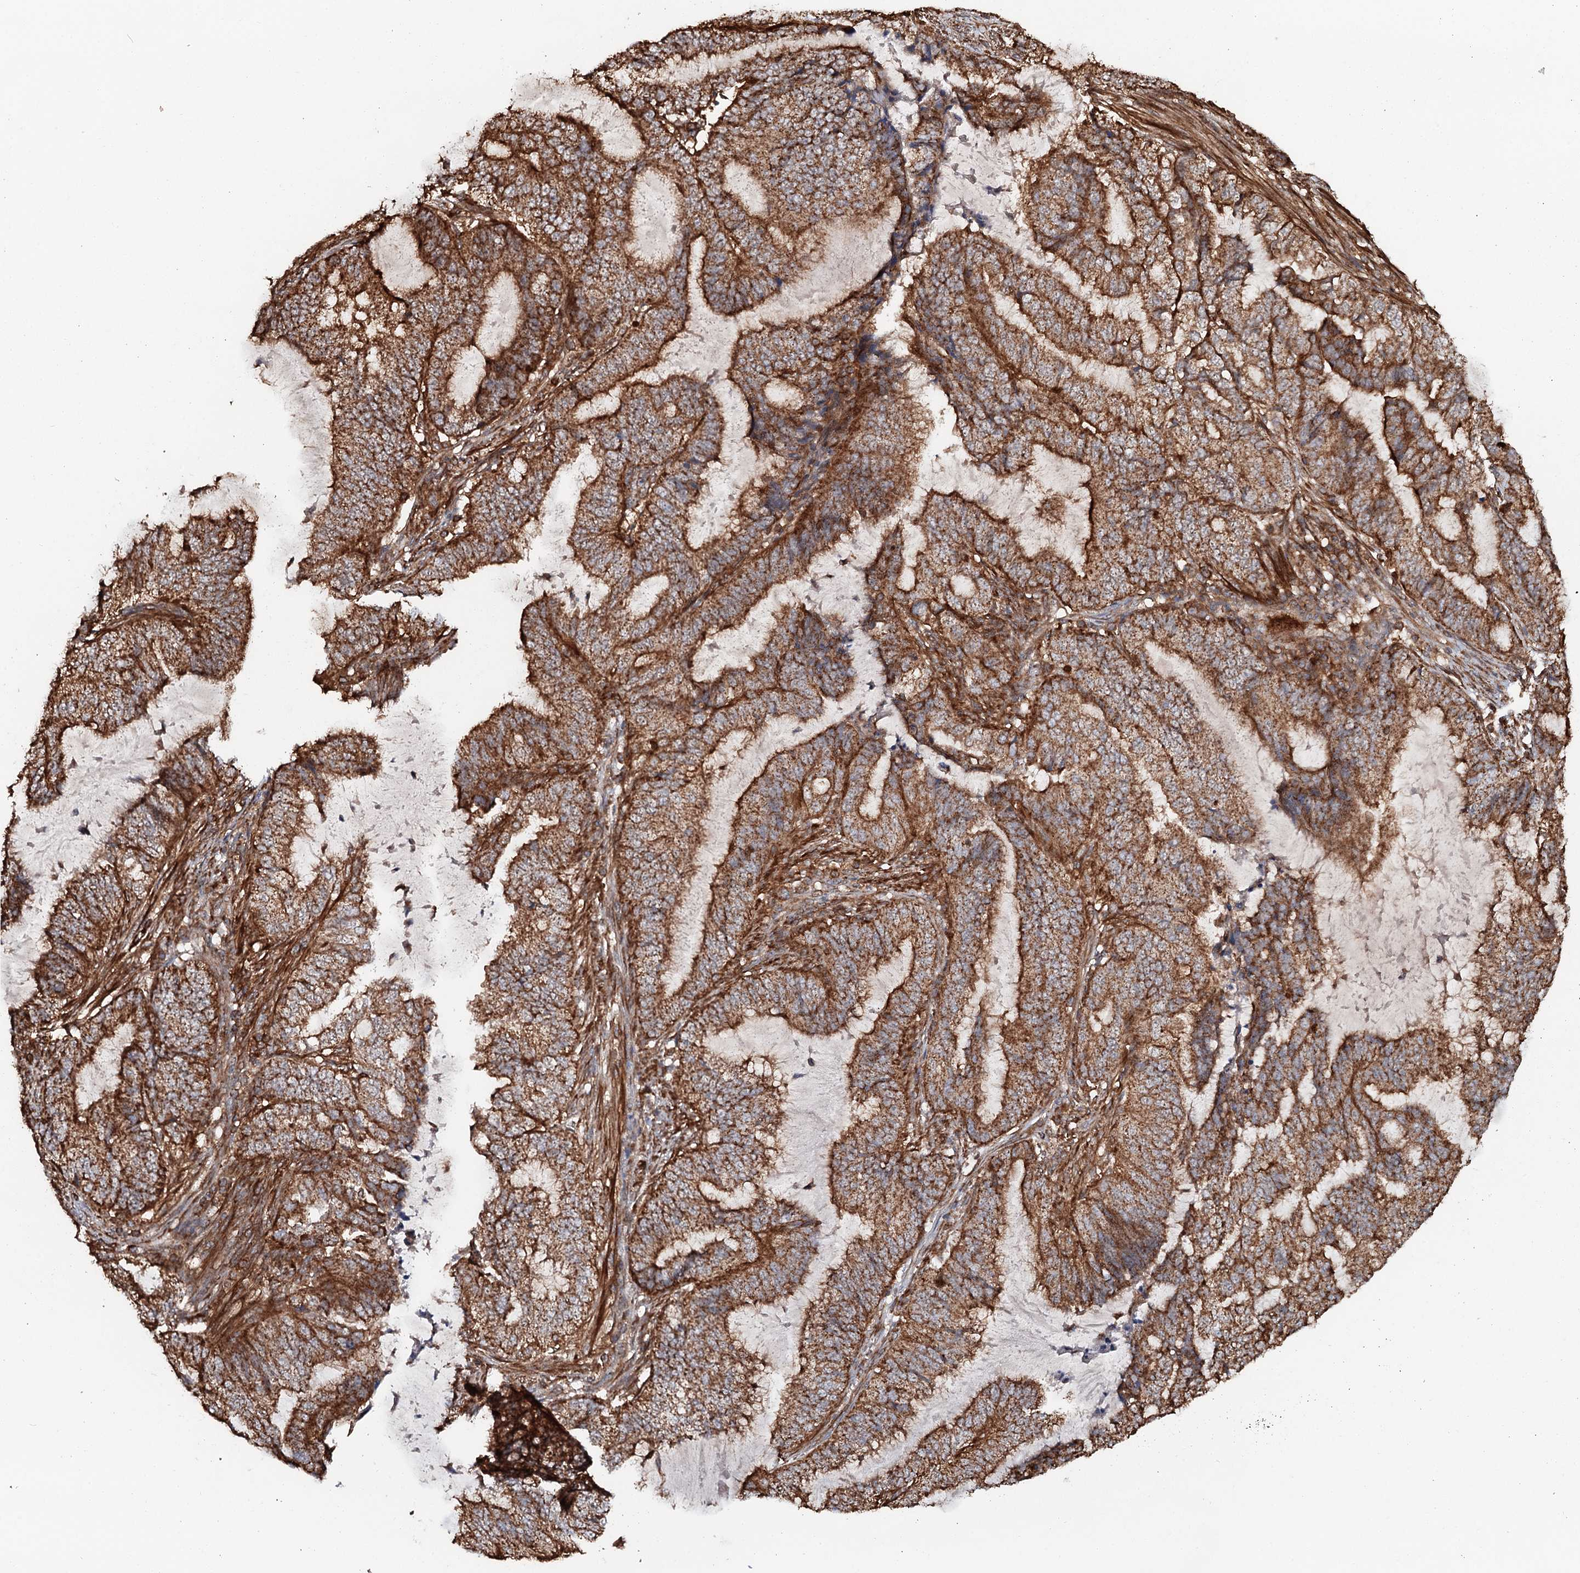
{"staining": {"intensity": "strong", "quantity": ">75%", "location": "cytoplasmic/membranous"}, "tissue": "endometrial cancer", "cell_type": "Tumor cells", "image_type": "cancer", "snomed": [{"axis": "morphology", "description": "Adenocarcinoma, NOS"}, {"axis": "topography", "description": "Endometrium"}], "caption": "Tumor cells display high levels of strong cytoplasmic/membranous positivity in approximately >75% of cells in human endometrial cancer.", "gene": "VWA8", "patient": {"sex": "female", "age": 51}}